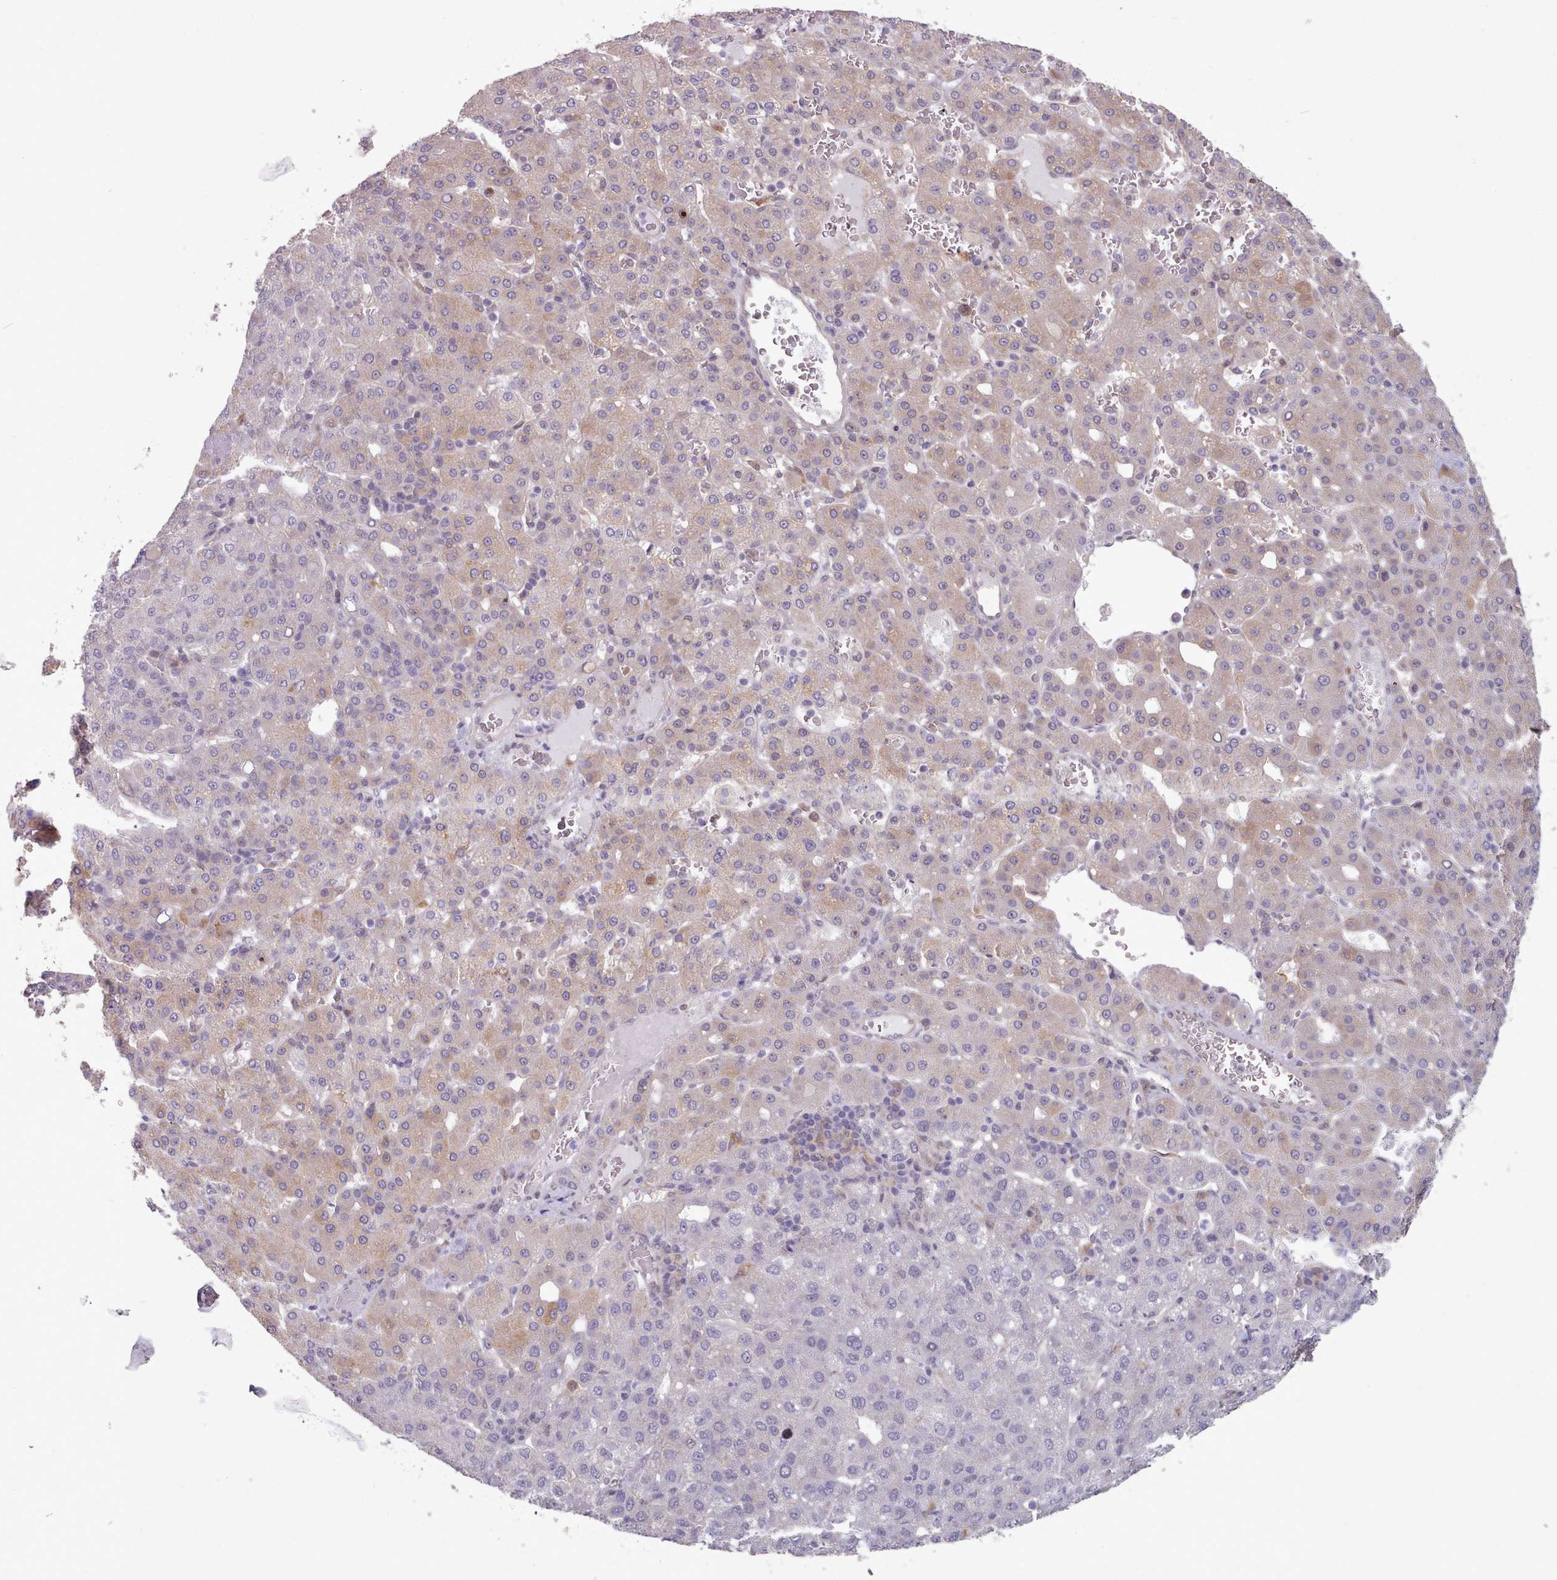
{"staining": {"intensity": "weak", "quantity": "25%-75%", "location": "cytoplasmic/membranous"}, "tissue": "liver cancer", "cell_type": "Tumor cells", "image_type": "cancer", "snomed": [{"axis": "morphology", "description": "Carcinoma, Hepatocellular, NOS"}, {"axis": "topography", "description": "Liver"}], "caption": "IHC photomicrograph of liver cancer (hepatocellular carcinoma) stained for a protein (brown), which displays low levels of weak cytoplasmic/membranous staining in approximately 25%-75% of tumor cells.", "gene": "CES3", "patient": {"sex": "male", "age": 65}}